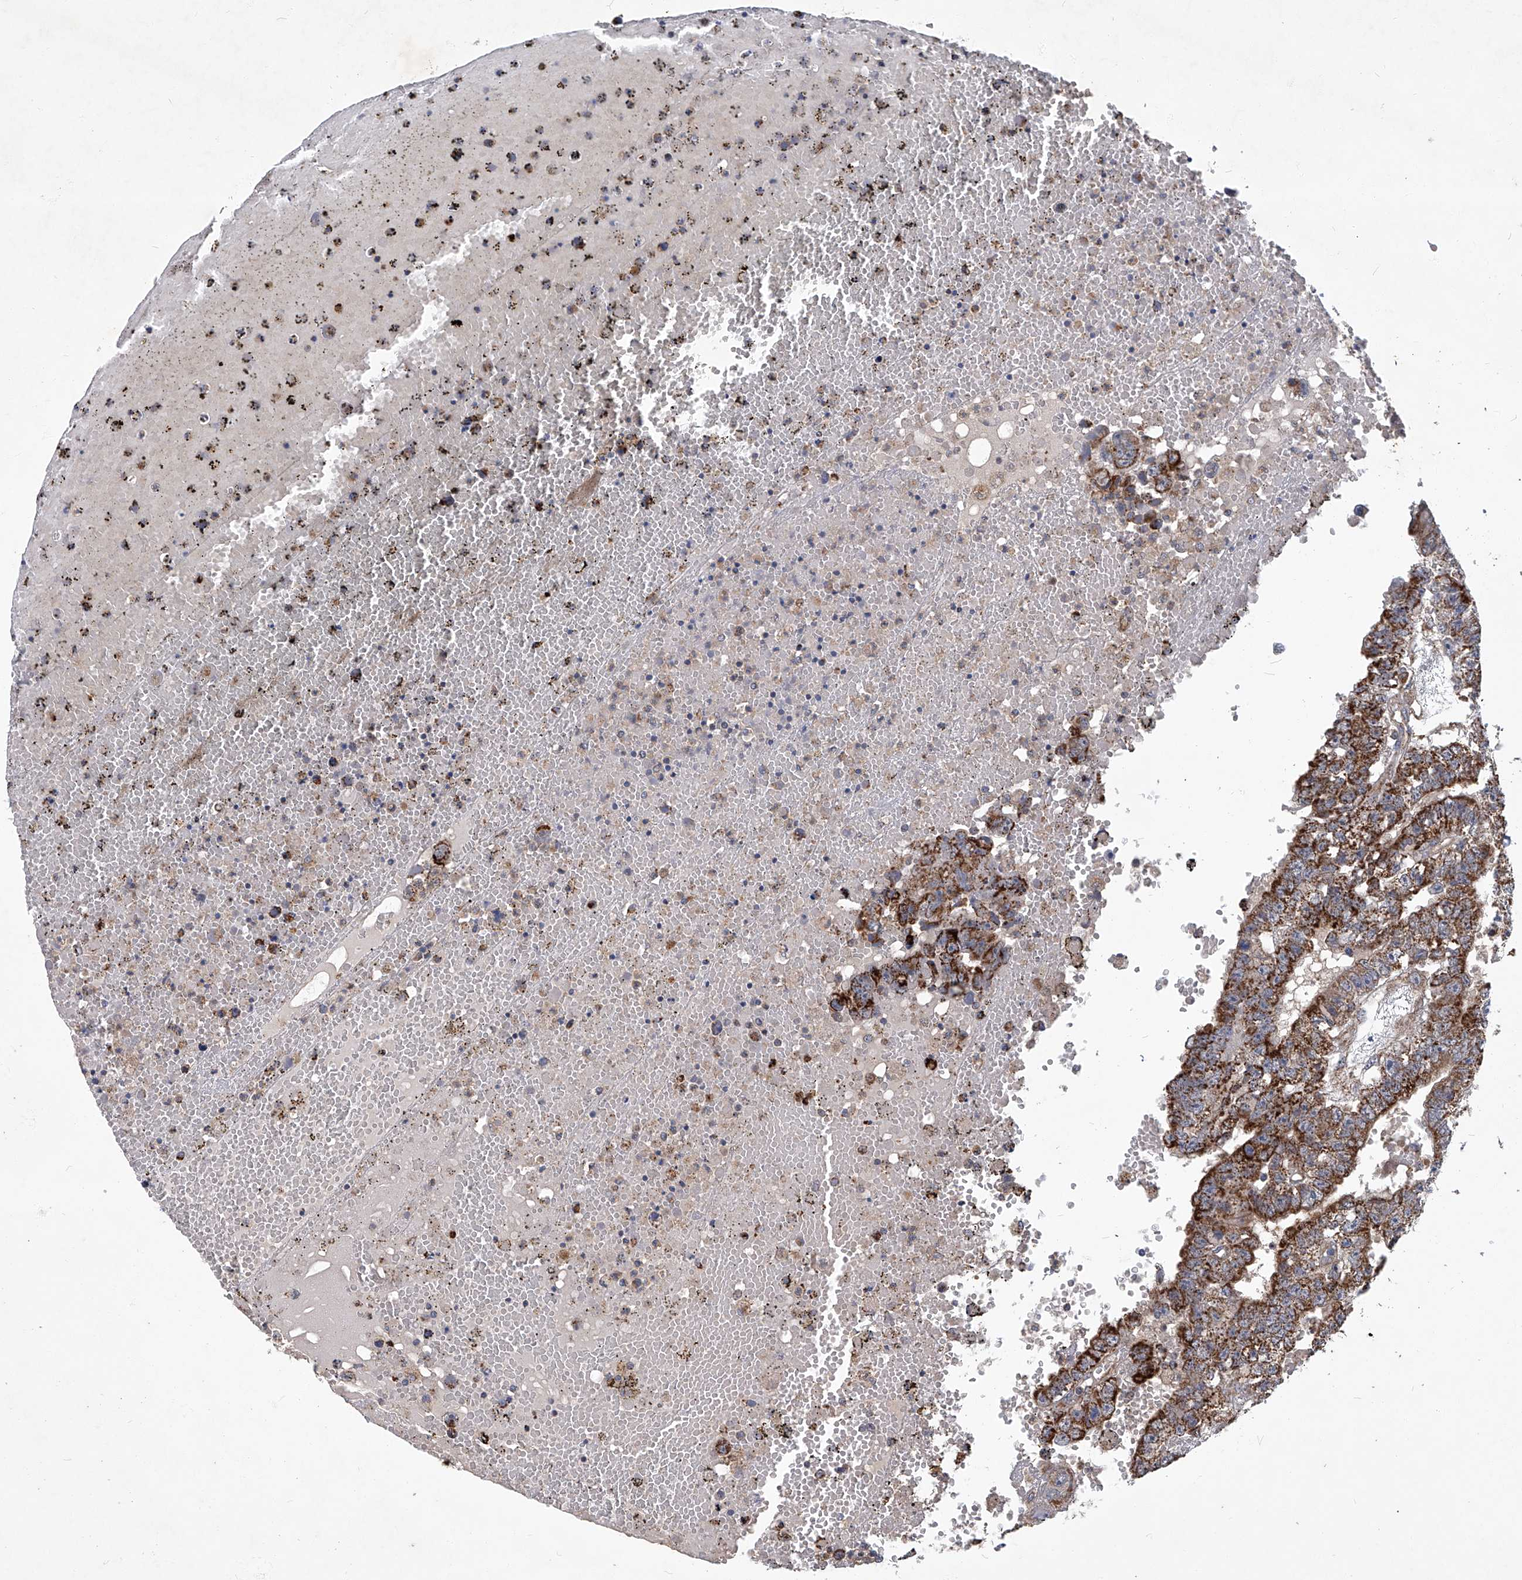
{"staining": {"intensity": "moderate", "quantity": "25%-75%", "location": "cytoplasmic/membranous"}, "tissue": "testis cancer", "cell_type": "Tumor cells", "image_type": "cancer", "snomed": [{"axis": "morphology", "description": "Carcinoma, Embryonal, NOS"}, {"axis": "topography", "description": "Testis"}], "caption": "Immunohistochemistry (IHC) photomicrograph of human testis cancer stained for a protein (brown), which reveals medium levels of moderate cytoplasmic/membranous staining in about 25%-75% of tumor cells.", "gene": "TNFRSF13B", "patient": {"sex": "male", "age": 25}}